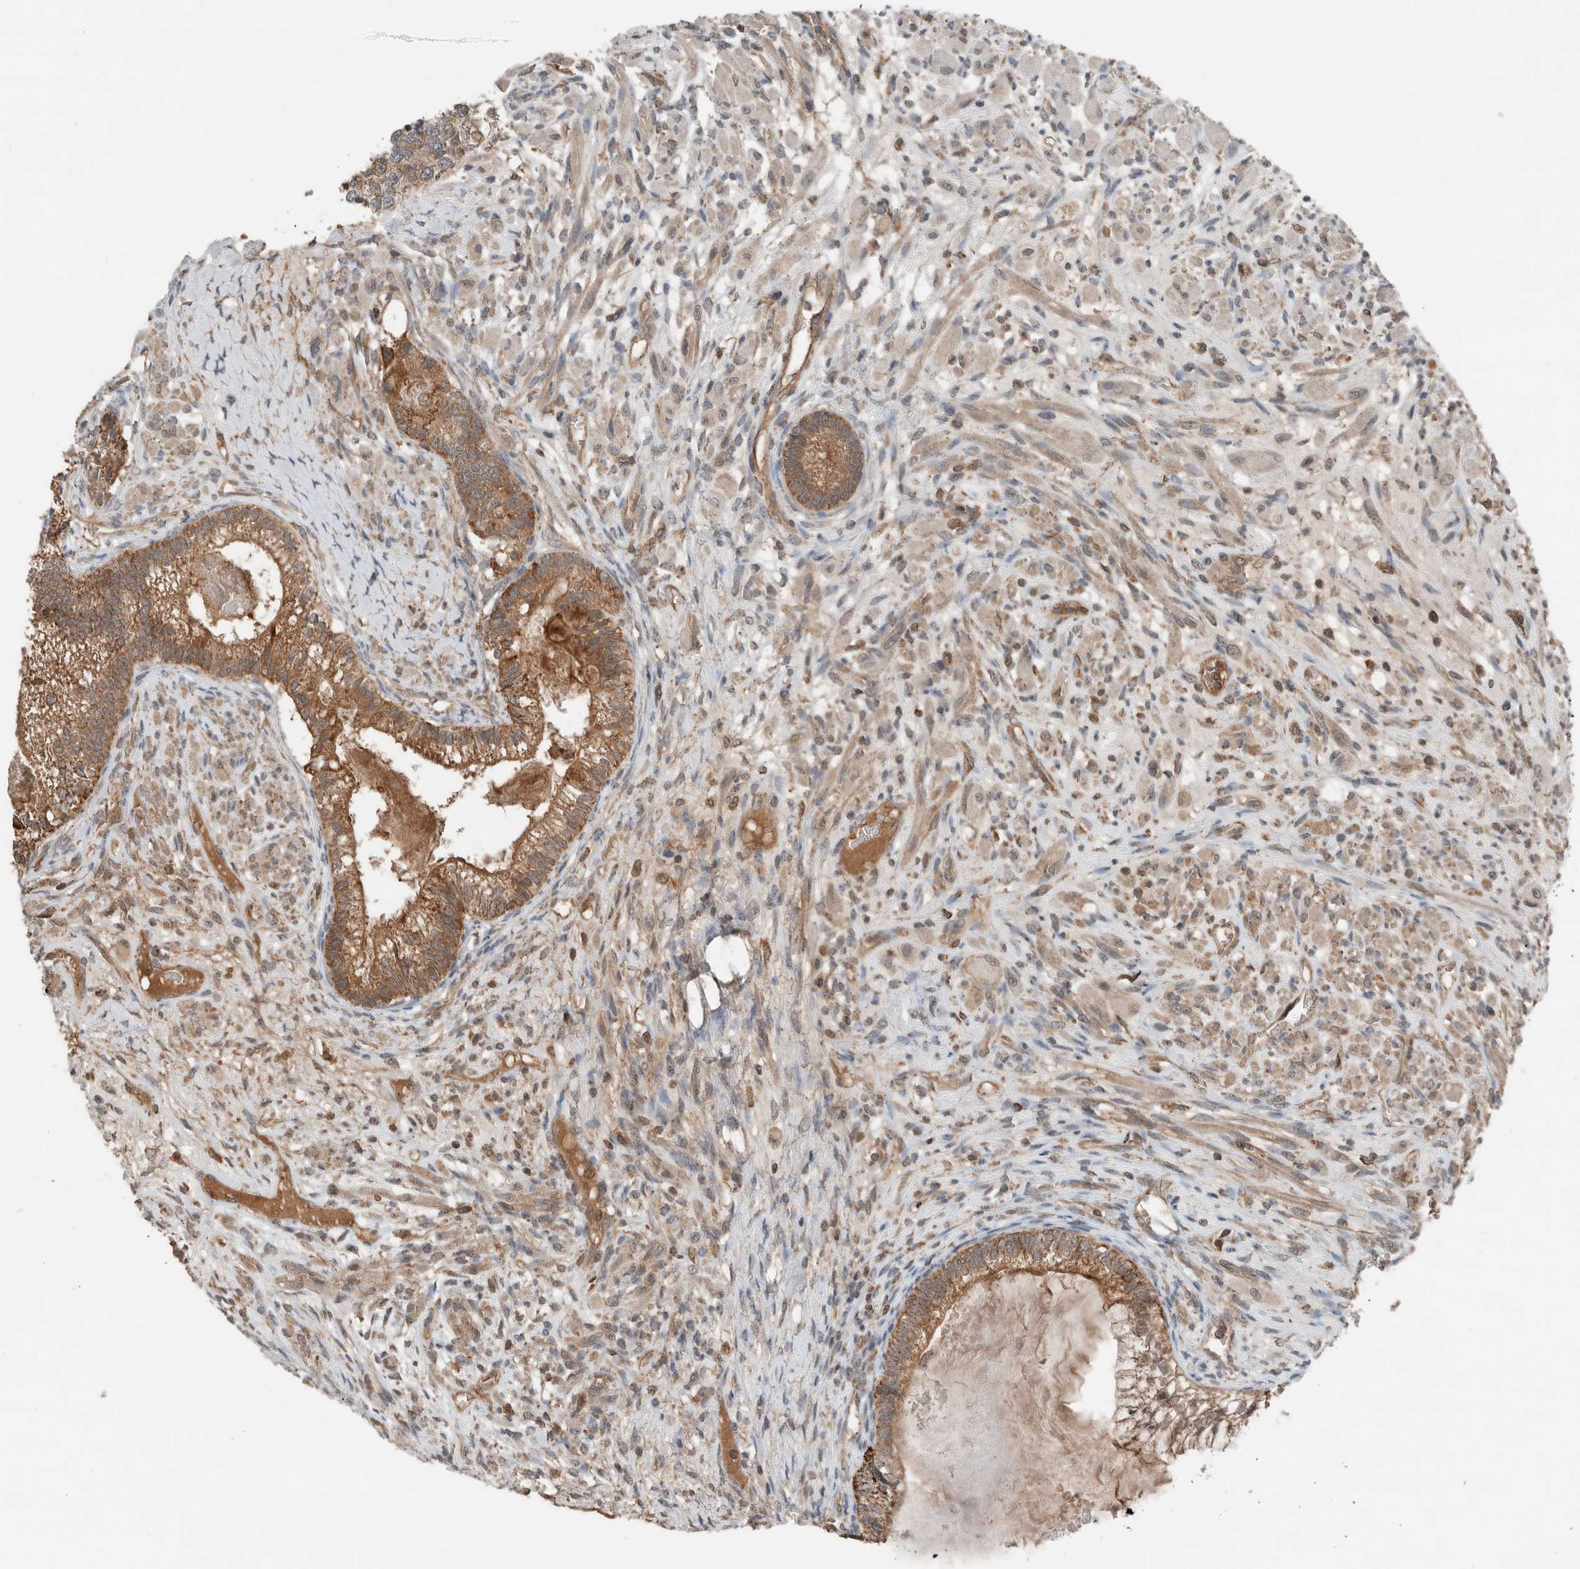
{"staining": {"intensity": "moderate", "quantity": ">75%", "location": "cytoplasmic/membranous"}, "tissue": "testis cancer", "cell_type": "Tumor cells", "image_type": "cancer", "snomed": [{"axis": "morphology", "description": "Seminoma, NOS"}, {"axis": "morphology", "description": "Carcinoma, Embryonal, NOS"}, {"axis": "topography", "description": "Testis"}], "caption": "This is an image of immunohistochemistry staining of testis cancer, which shows moderate expression in the cytoplasmic/membranous of tumor cells.", "gene": "KLK14", "patient": {"sex": "male", "age": 28}}